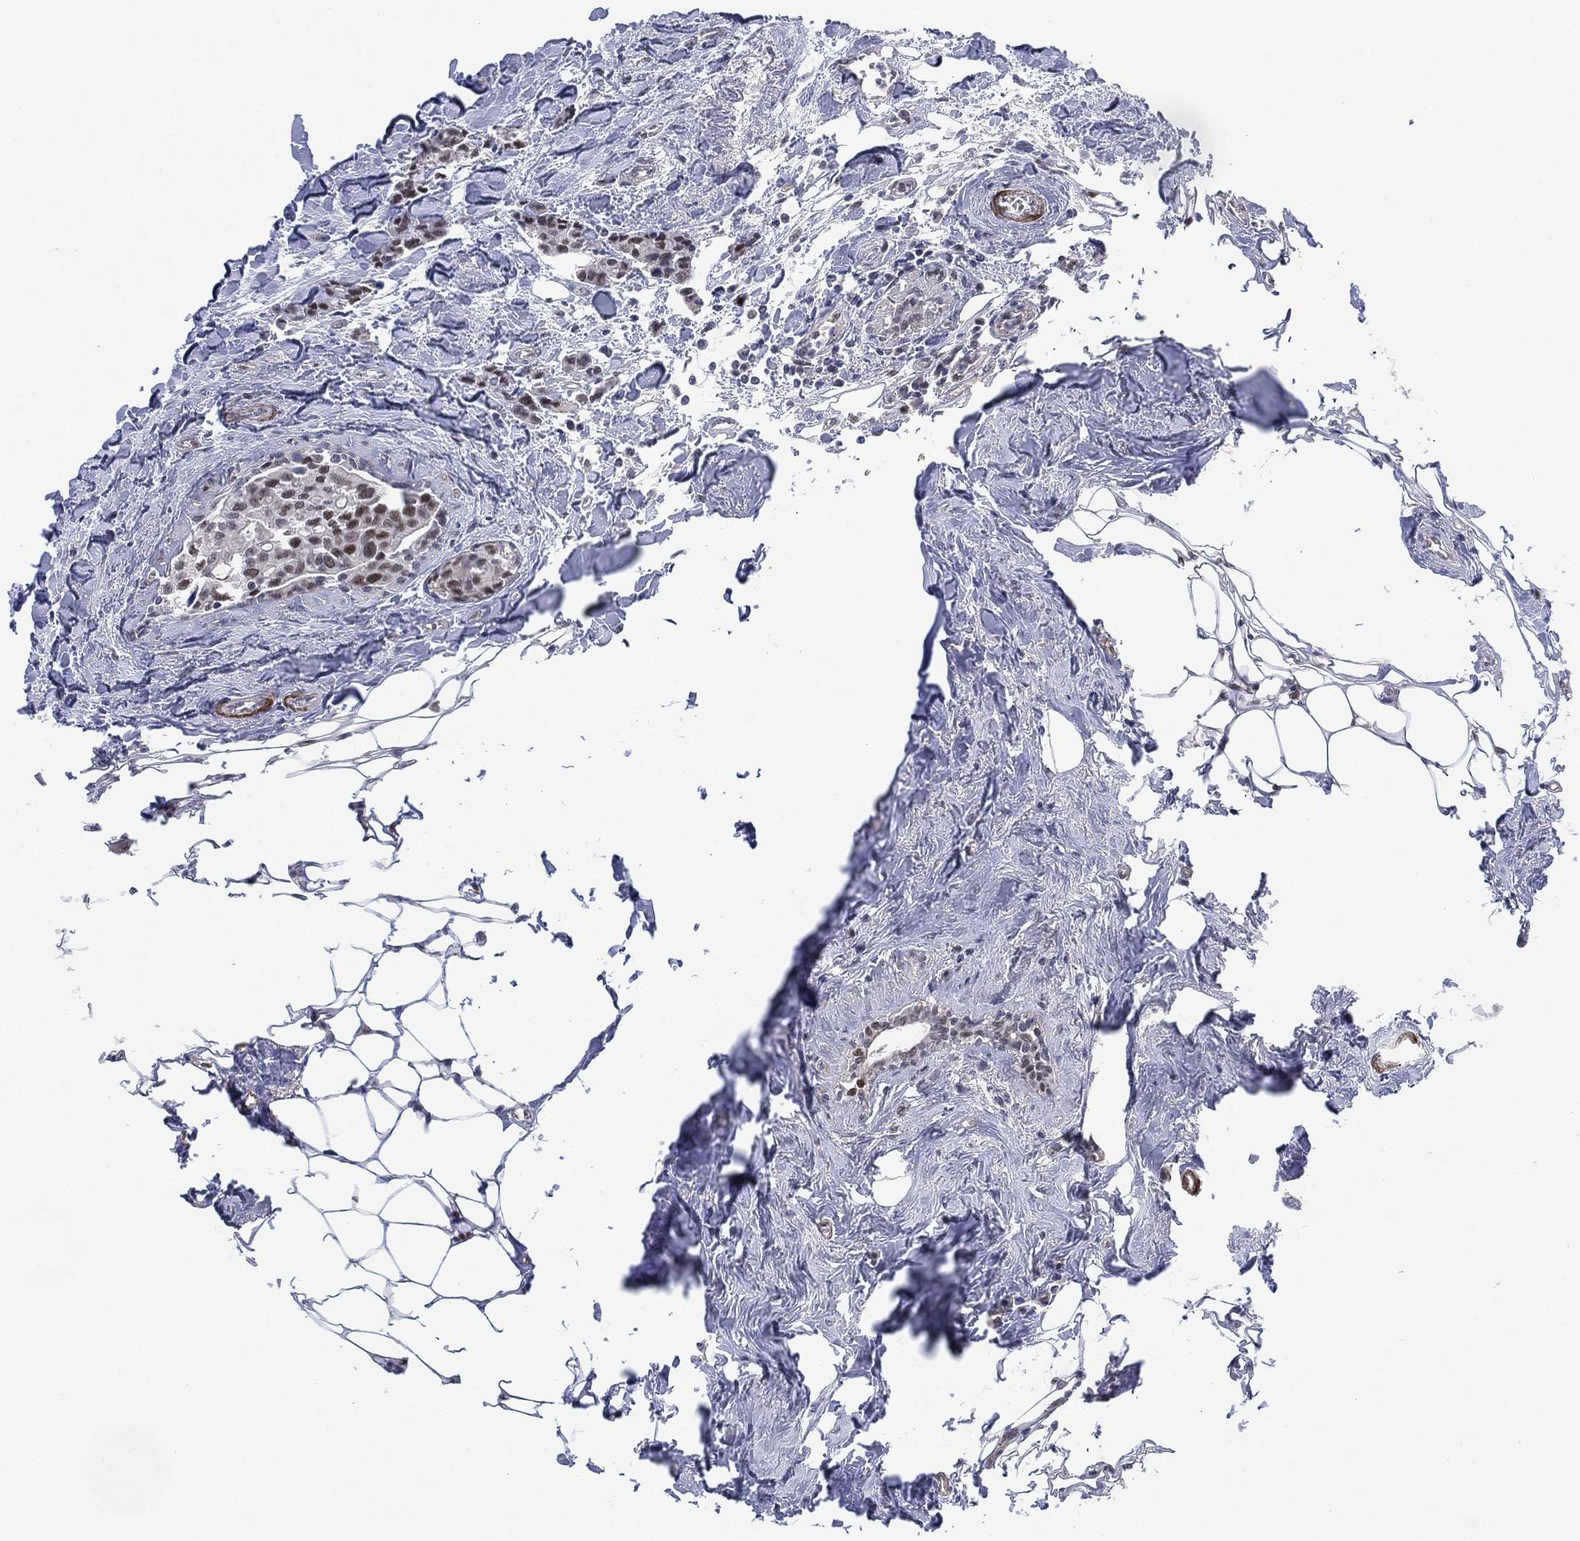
{"staining": {"intensity": "moderate", "quantity": "<25%", "location": "nuclear"}, "tissue": "breast cancer", "cell_type": "Tumor cells", "image_type": "cancer", "snomed": [{"axis": "morphology", "description": "Duct carcinoma"}, {"axis": "topography", "description": "Breast"}], "caption": "Breast invasive ductal carcinoma was stained to show a protein in brown. There is low levels of moderate nuclear staining in about <25% of tumor cells.", "gene": "GSE1", "patient": {"sex": "female", "age": 83}}